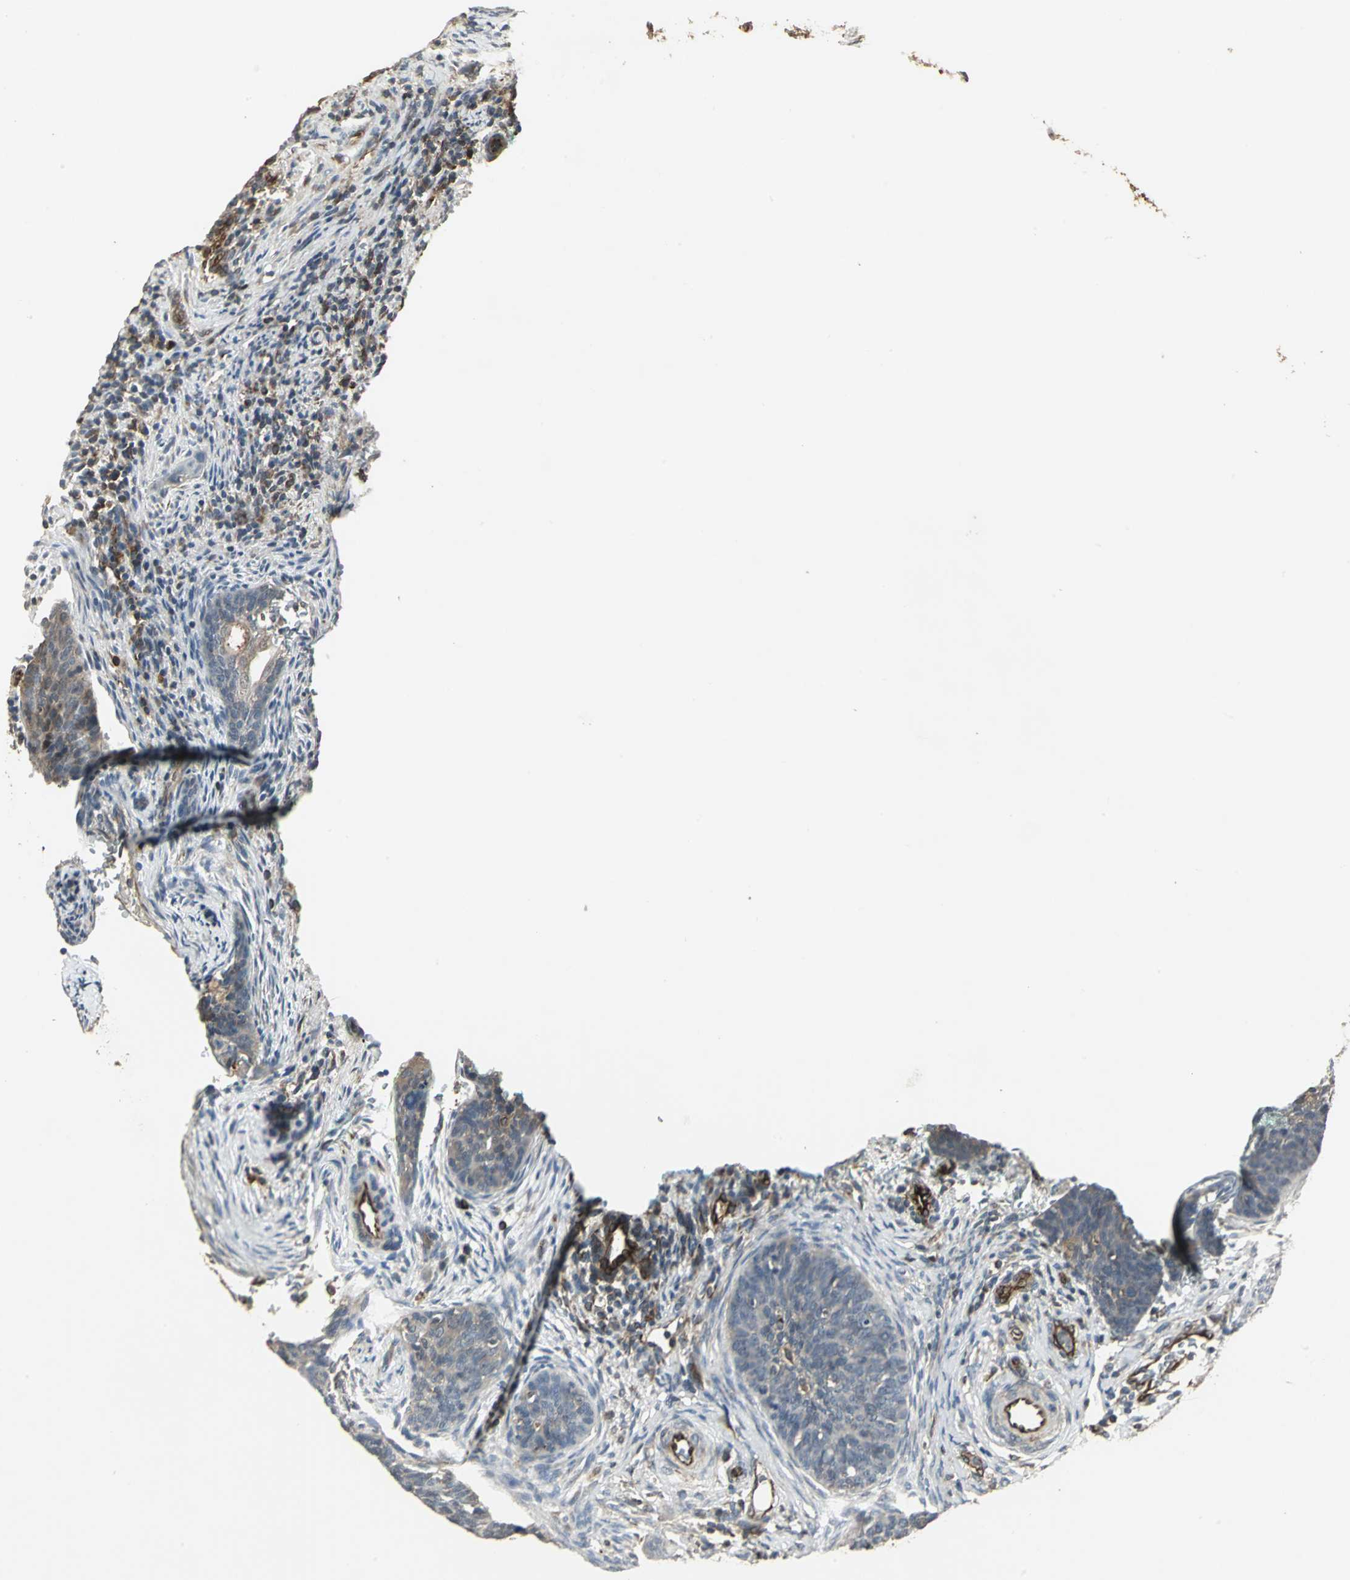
{"staining": {"intensity": "weak", "quantity": ">75%", "location": "cytoplasmic/membranous"}, "tissue": "cervical cancer", "cell_type": "Tumor cells", "image_type": "cancer", "snomed": [{"axis": "morphology", "description": "Squamous cell carcinoma, NOS"}, {"axis": "topography", "description": "Cervix"}], "caption": "Human cervical cancer (squamous cell carcinoma) stained with a brown dye exhibits weak cytoplasmic/membranous positive positivity in approximately >75% of tumor cells.", "gene": "PRXL2B", "patient": {"sex": "female", "age": 33}}